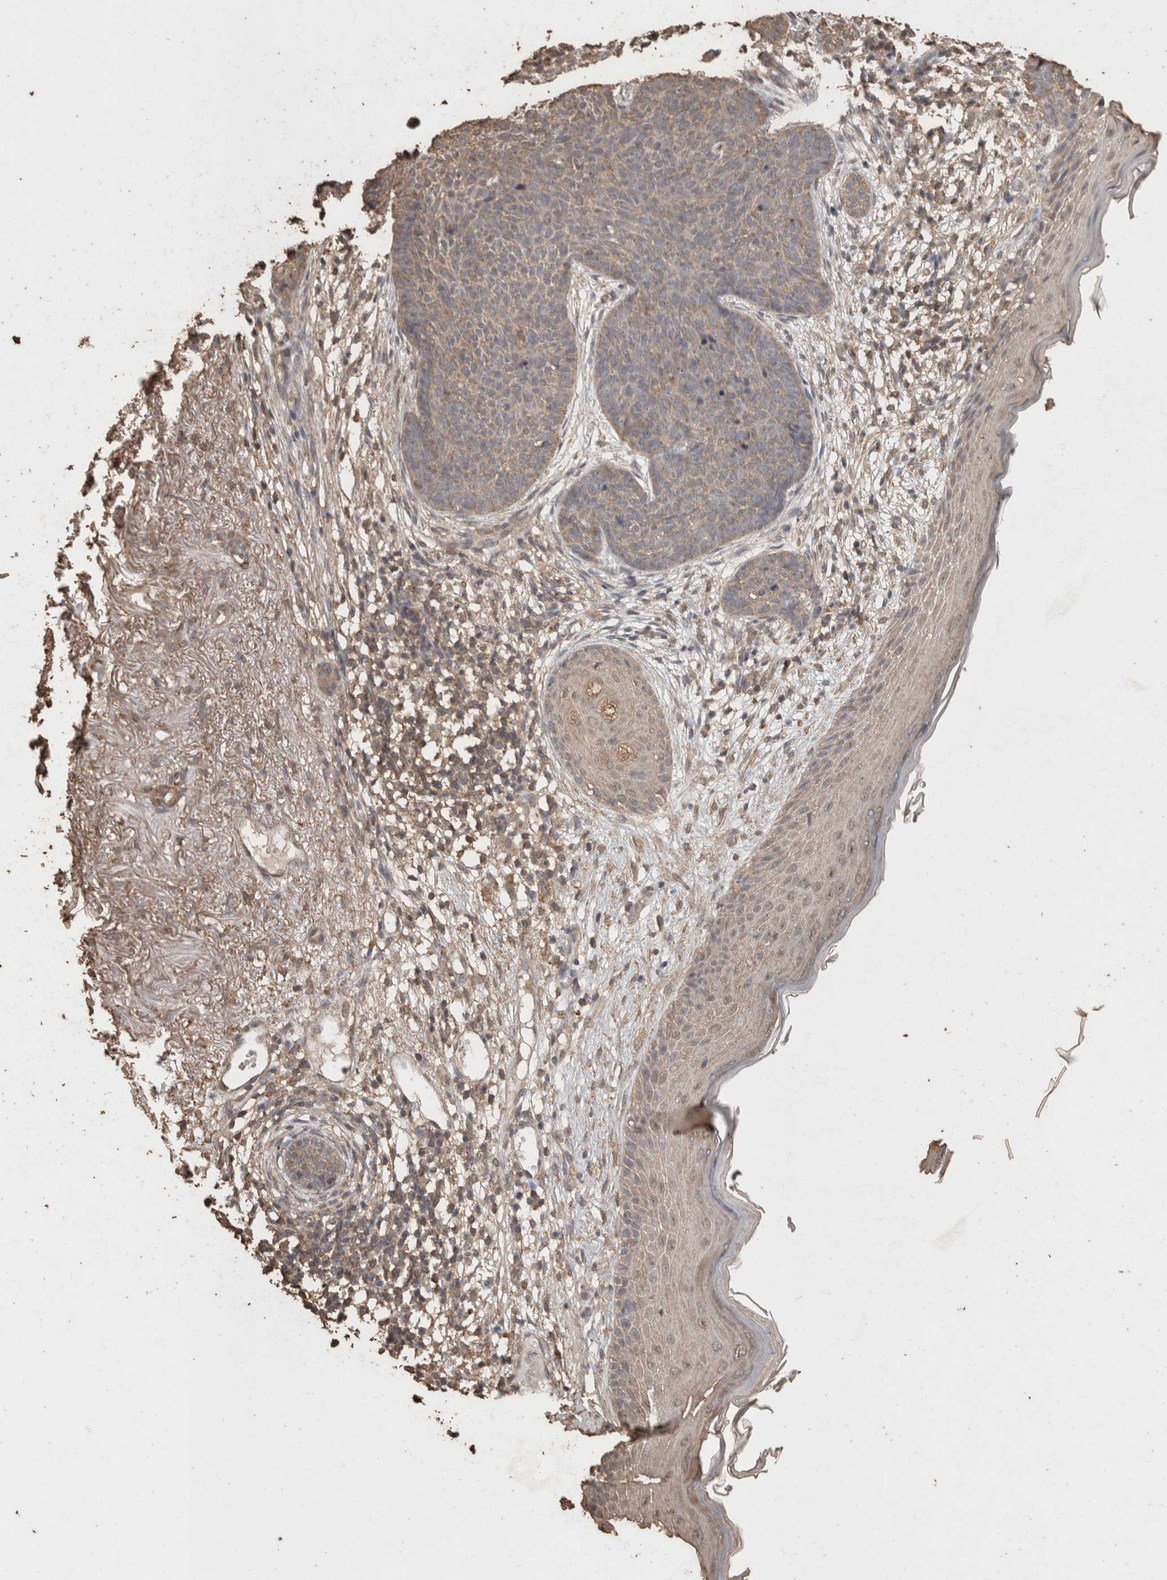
{"staining": {"intensity": "weak", "quantity": "<25%", "location": "cytoplasmic/membranous"}, "tissue": "skin cancer", "cell_type": "Tumor cells", "image_type": "cancer", "snomed": [{"axis": "morphology", "description": "Basal cell carcinoma"}, {"axis": "topography", "description": "Skin"}], "caption": "DAB (3,3'-diaminobenzidine) immunohistochemical staining of skin cancer shows no significant expression in tumor cells.", "gene": "CX3CL1", "patient": {"sex": "female", "age": 70}}